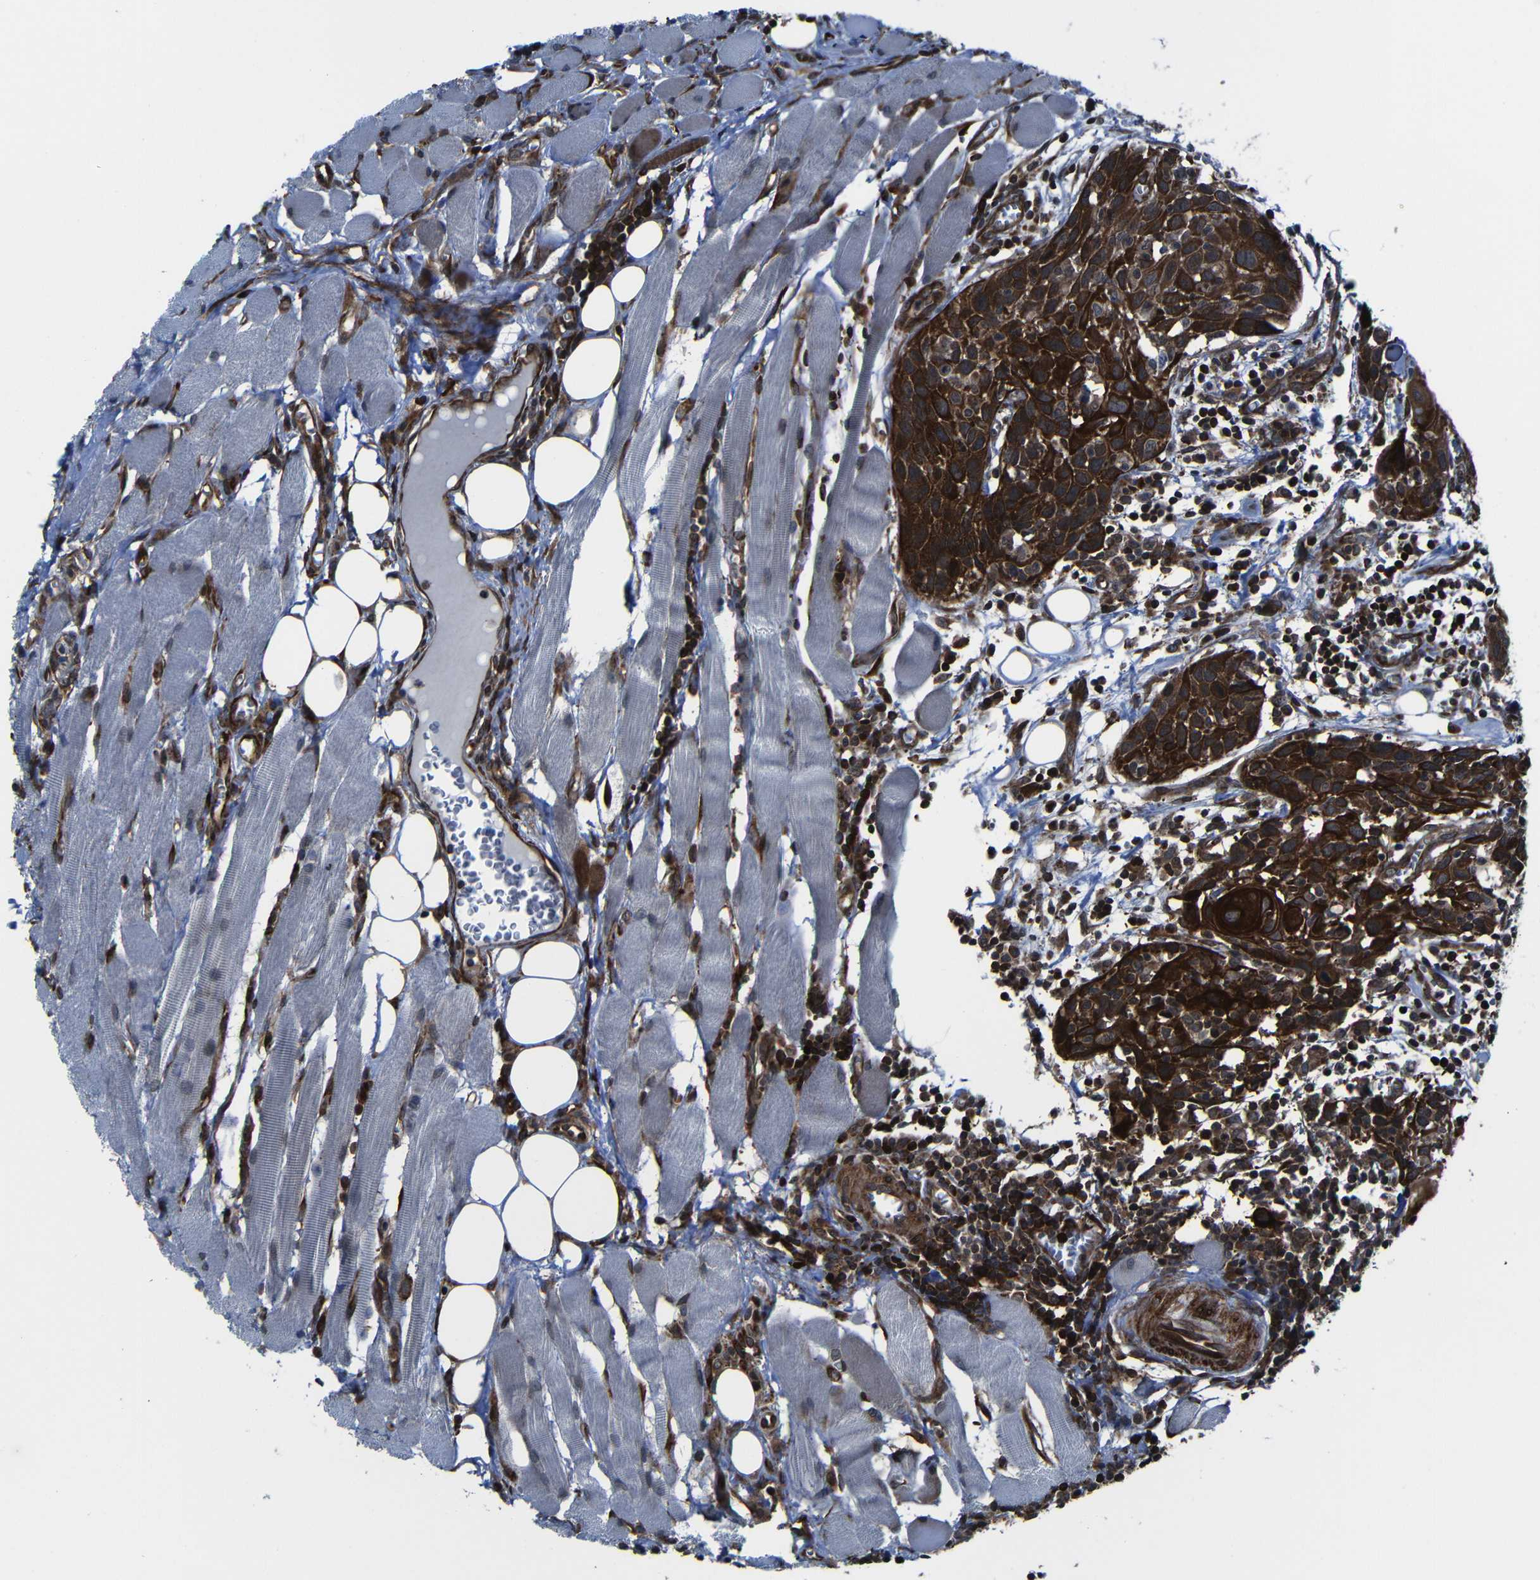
{"staining": {"intensity": "strong", "quantity": ">75%", "location": "cytoplasmic/membranous"}, "tissue": "head and neck cancer", "cell_type": "Tumor cells", "image_type": "cancer", "snomed": [{"axis": "morphology", "description": "Squamous cell carcinoma, NOS"}, {"axis": "topography", "description": "Oral tissue"}, {"axis": "topography", "description": "Head-Neck"}], "caption": "A brown stain labels strong cytoplasmic/membranous staining of a protein in squamous cell carcinoma (head and neck) tumor cells.", "gene": "KIAA0513", "patient": {"sex": "female", "age": 50}}